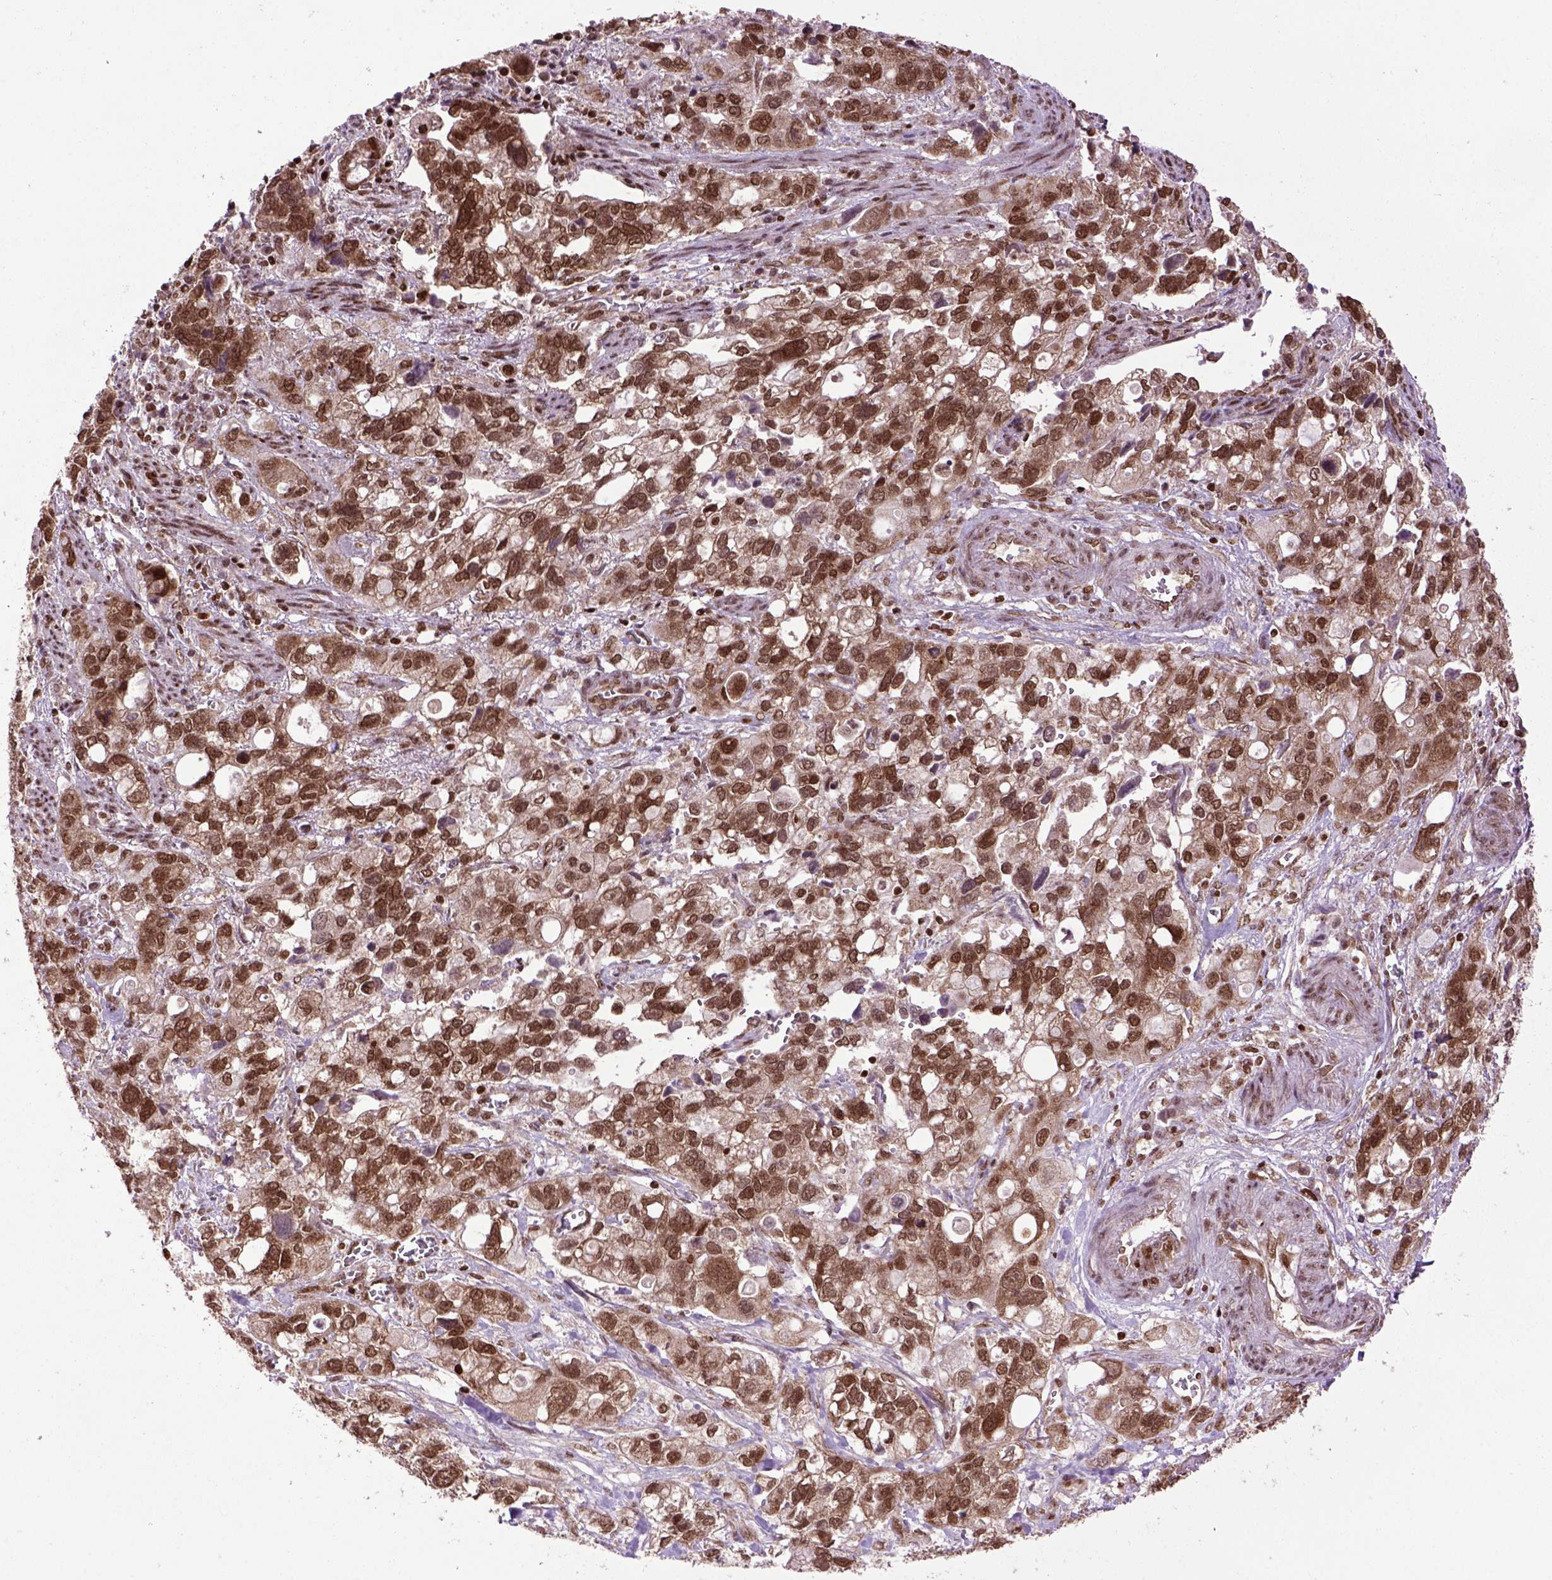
{"staining": {"intensity": "strong", "quantity": ">75%", "location": "nuclear"}, "tissue": "stomach cancer", "cell_type": "Tumor cells", "image_type": "cancer", "snomed": [{"axis": "morphology", "description": "Adenocarcinoma, NOS"}, {"axis": "topography", "description": "Stomach, upper"}], "caption": "Immunohistochemical staining of human stomach cancer (adenocarcinoma) demonstrates strong nuclear protein staining in about >75% of tumor cells.", "gene": "CELF1", "patient": {"sex": "female", "age": 81}}